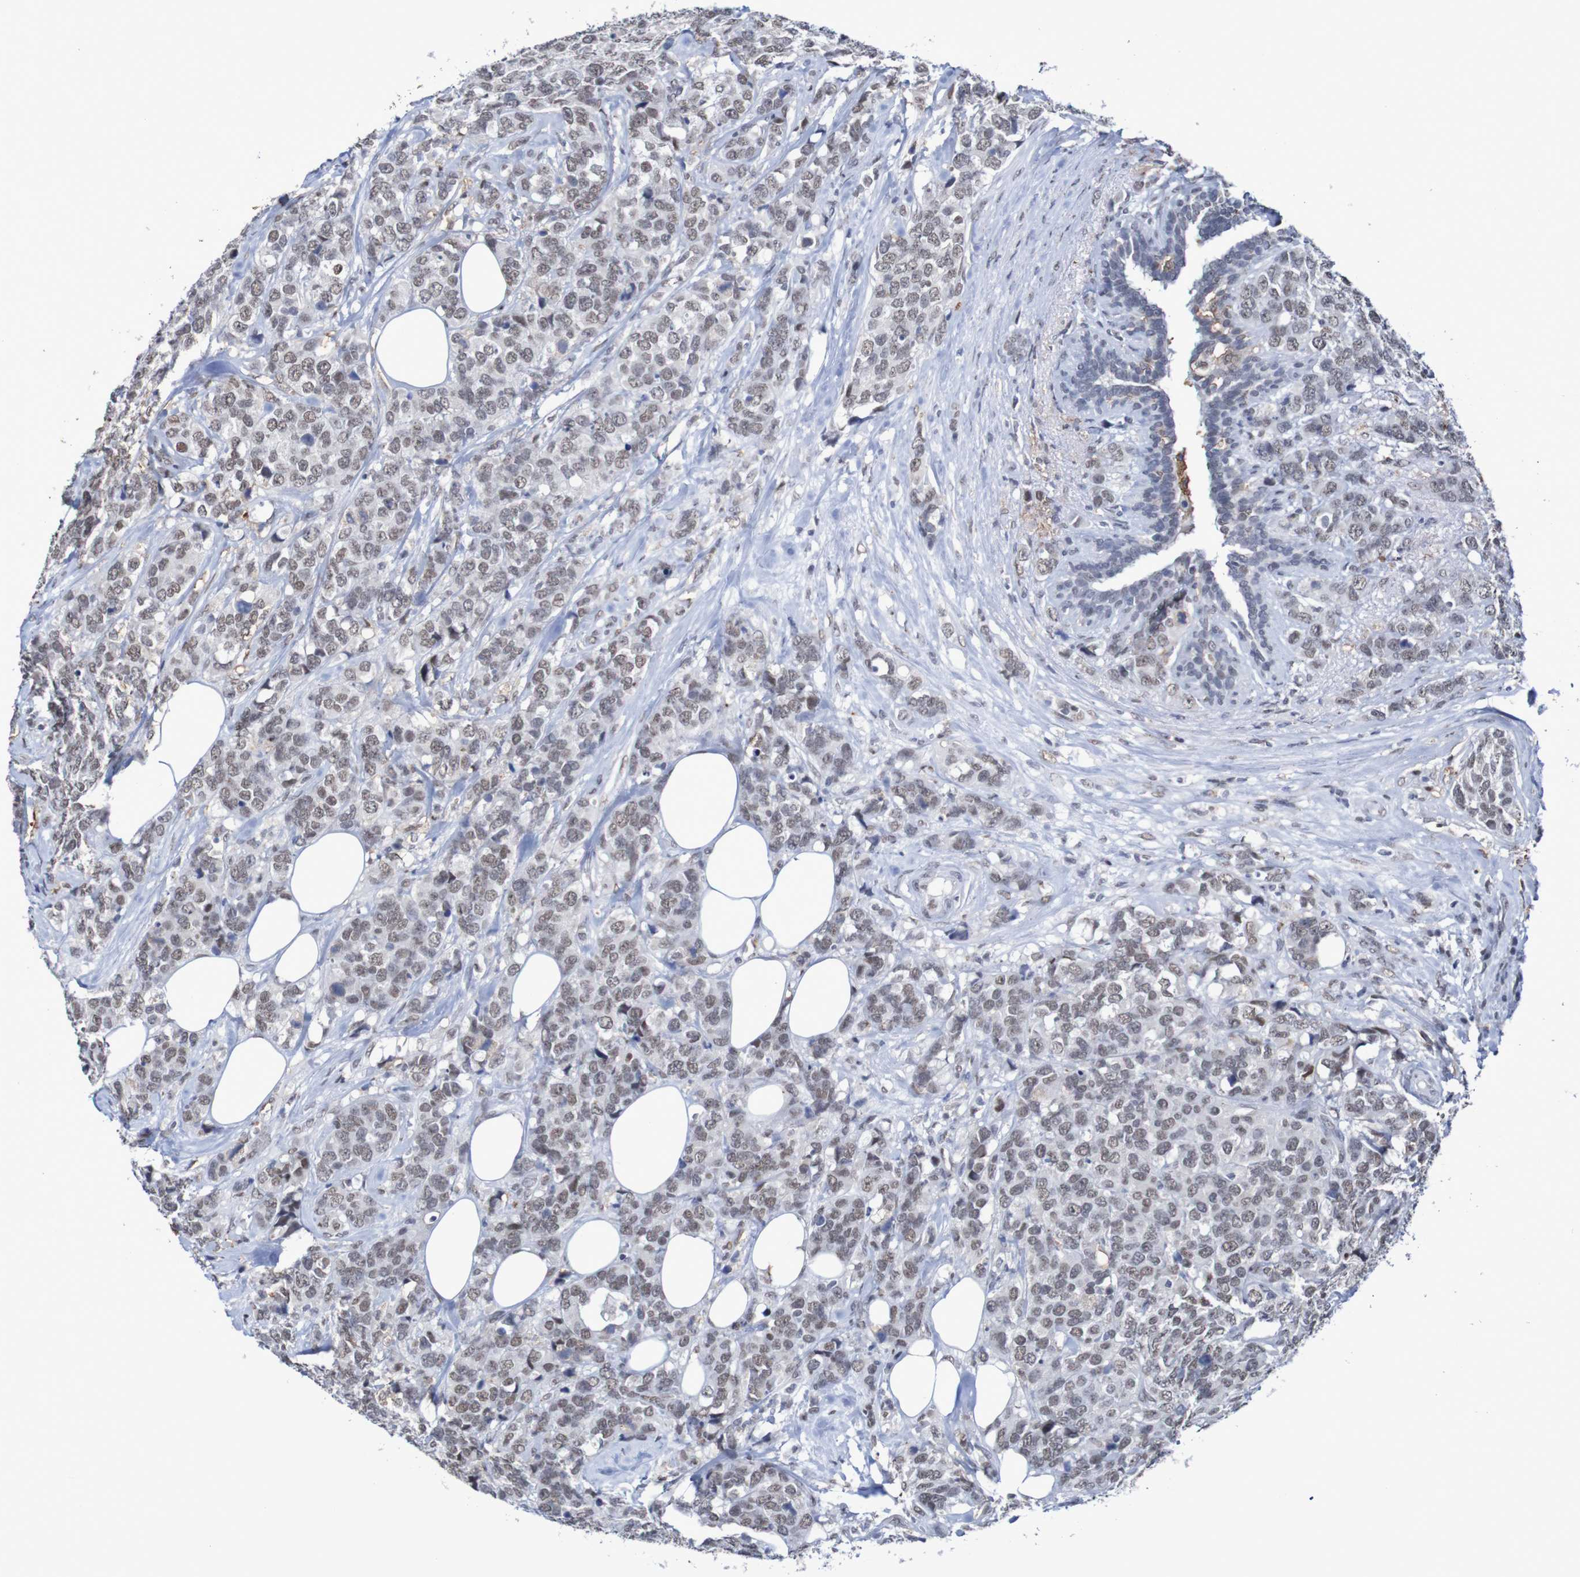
{"staining": {"intensity": "weak", "quantity": ">75%", "location": "nuclear"}, "tissue": "breast cancer", "cell_type": "Tumor cells", "image_type": "cancer", "snomed": [{"axis": "morphology", "description": "Lobular carcinoma"}, {"axis": "topography", "description": "Breast"}], "caption": "A histopathology image of lobular carcinoma (breast) stained for a protein shows weak nuclear brown staining in tumor cells. (DAB = brown stain, brightfield microscopy at high magnification).", "gene": "MRTFB", "patient": {"sex": "female", "age": 59}}